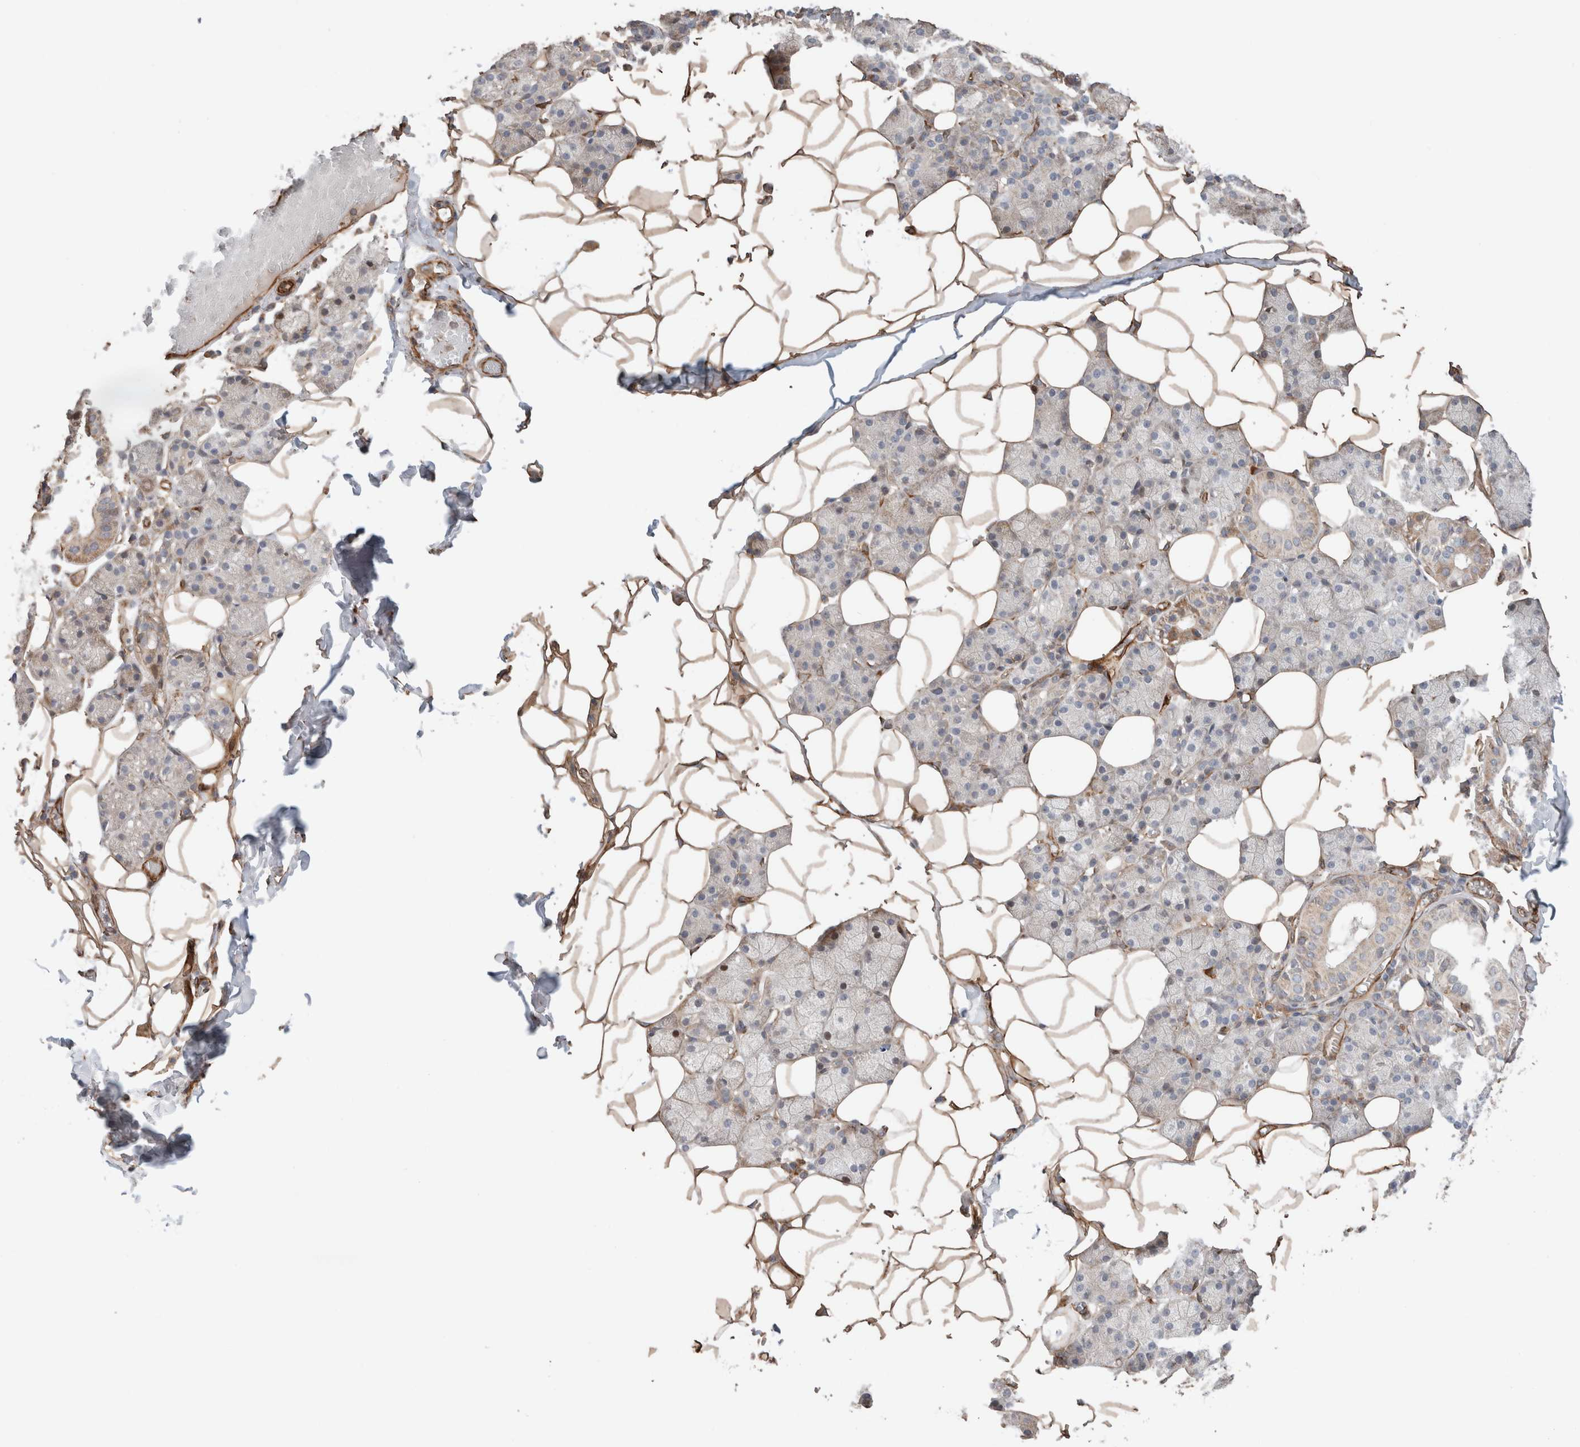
{"staining": {"intensity": "moderate", "quantity": "<25%", "location": "cytoplasmic/membranous"}, "tissue": "salivary gland", "cell_type": "Glandular cells", "image_type": "normal", "snomed": [{"axis": "morphology", "description": "Normal tissue, NOS"}, {"axis": "topography", "description": "Salivary gland"}], "caption": "Moderate cytoplasmic/membranous expression for a protein is present in approximately <25% of glandular cells of benign salivary gland using immunohistochemistry.", "gene": "RAB32", "patient": {"sex": "female", "age": 33}}